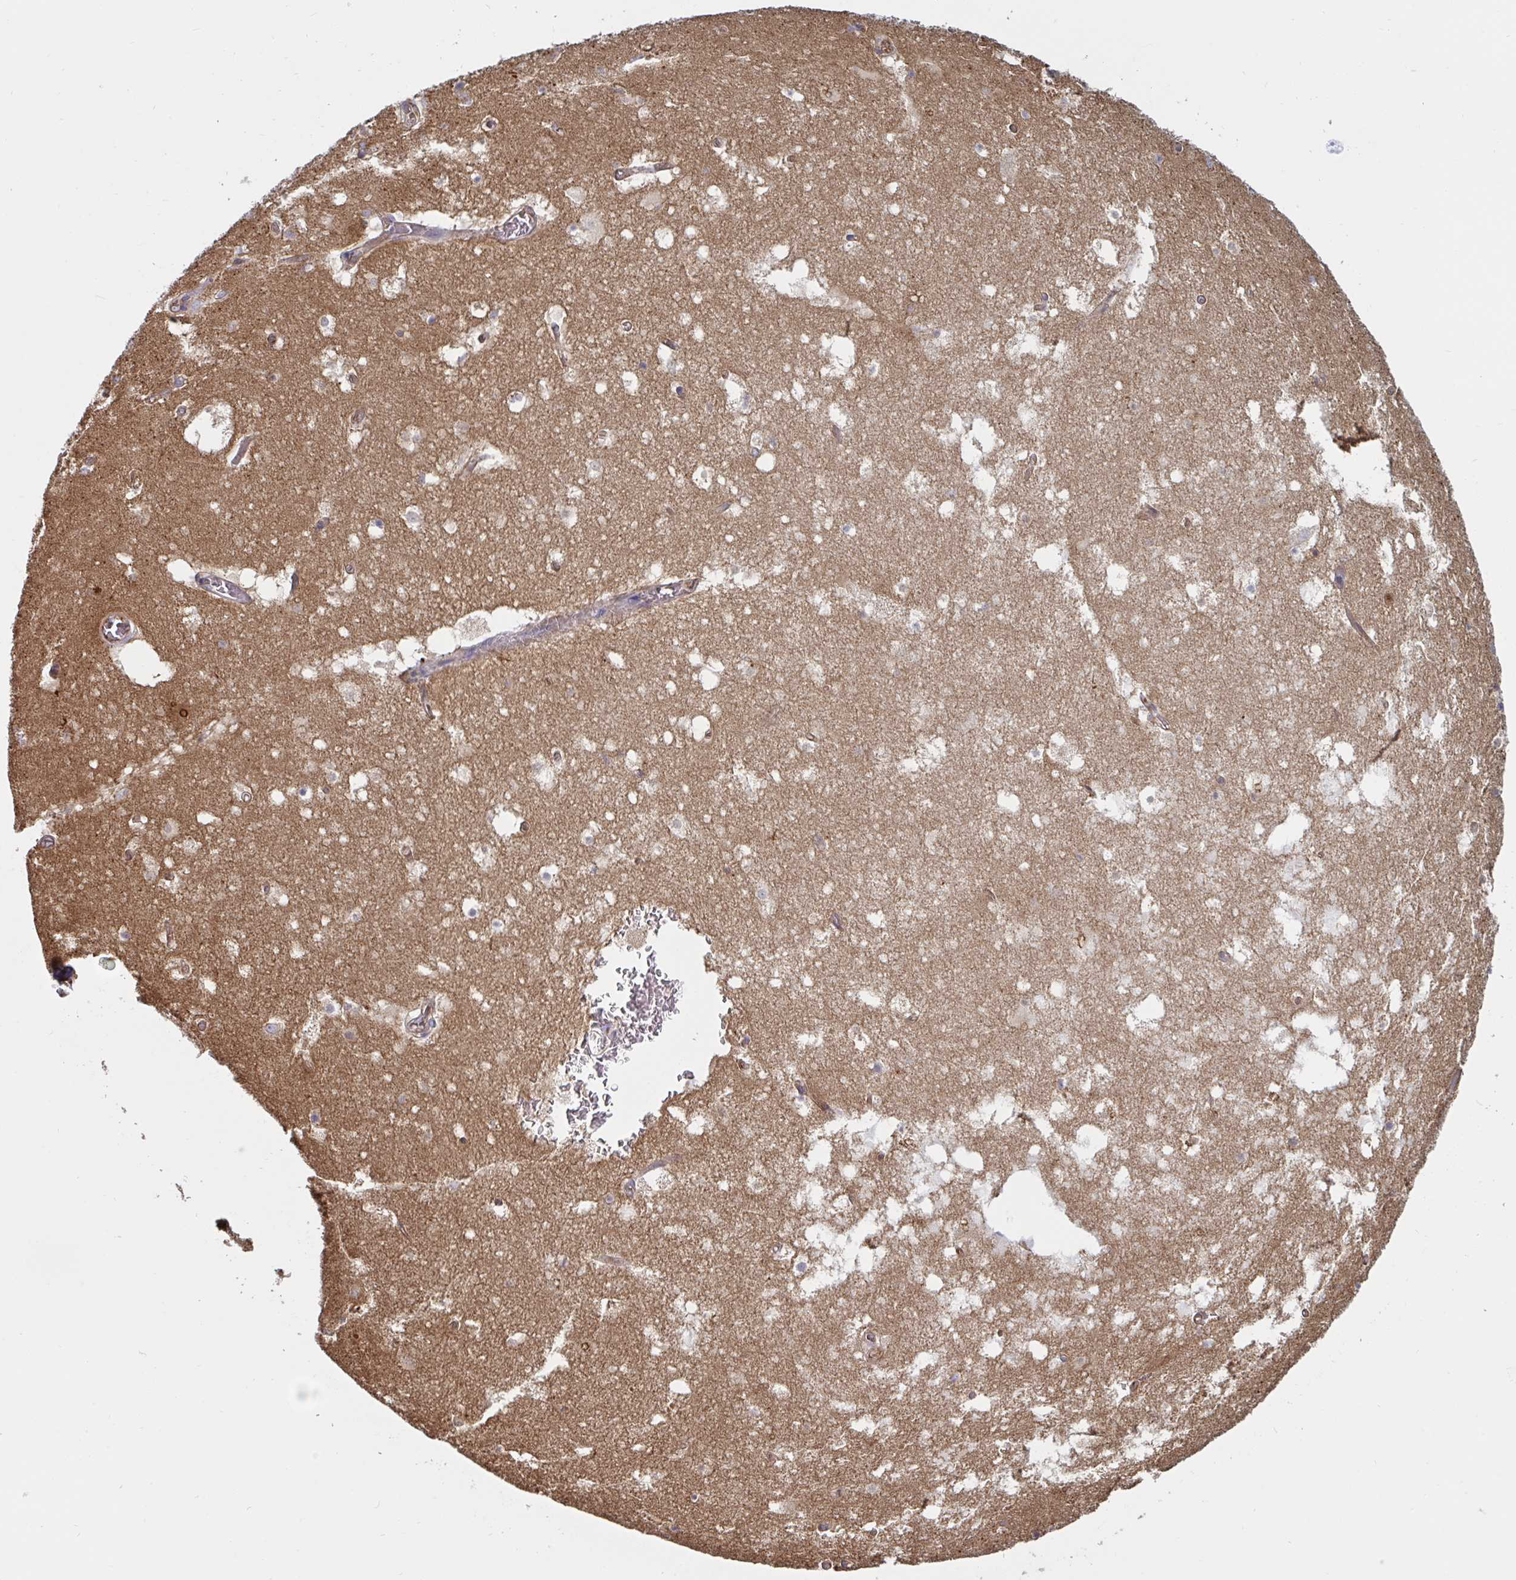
{"staining": {"intensity": "negative", "quantity": "none", "location": "none"}, "tissue": "hippocampus", "cell_type": "Glial cells", "image_type": "normal", "snomed": [{"axis": "morphology", "description": "Normal tissue, NOS"}, {"axis": "topography", "description": "Hippocampus"}], "caption": "Immunohistochemistry (IHC) of unremarkable human hippocampus demonstrates no expression in glial cells. (DAB (3,3'-diaminobenzidine) immunohistochemistry (IHC), high magnification).", "gene": "SLC9A6", "patient": {"sex": "female", "age": 52}}